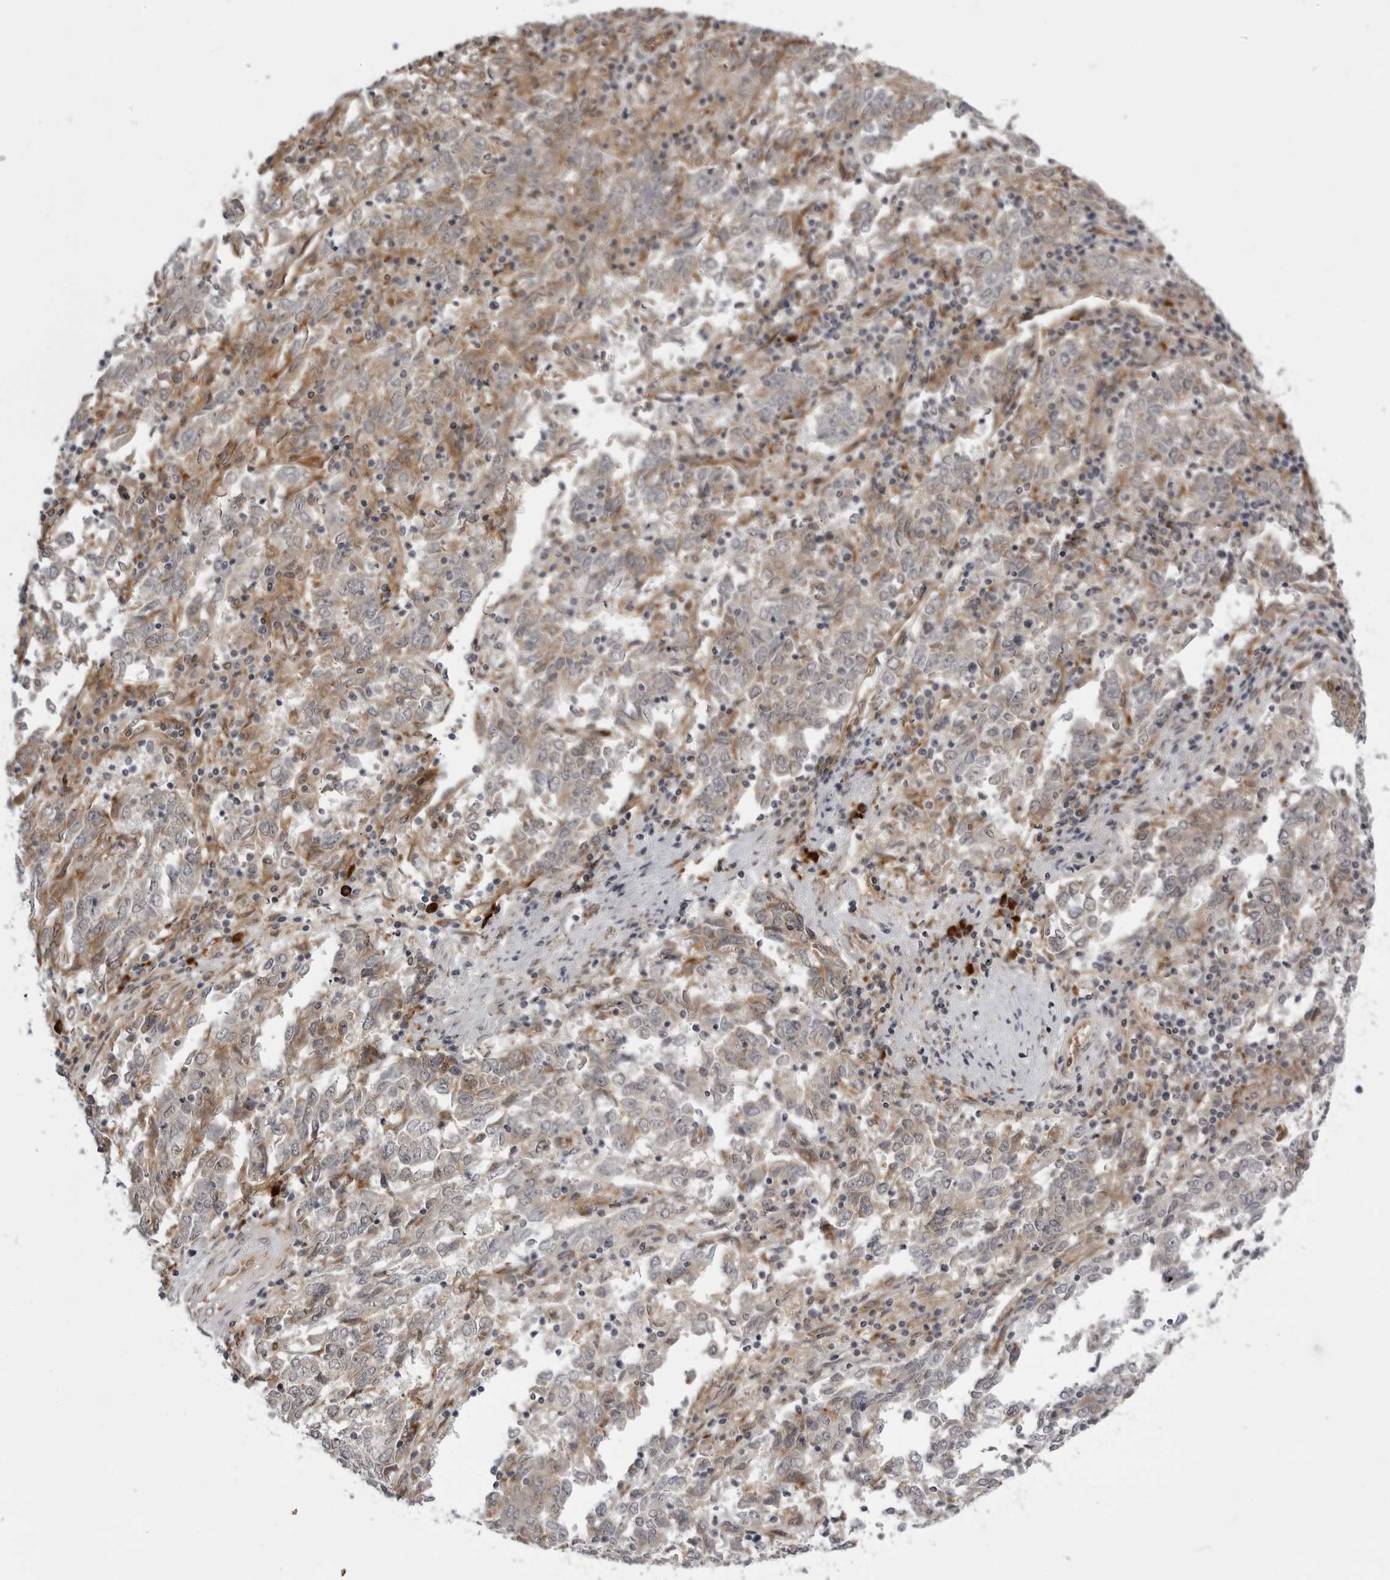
{"staining": {"intensity": "weak", "quantity": "<25%", "location": "cytoplasmic/membranous"}, "tissue": "endometrial cancer", "cell_type": "Tumor cells", "image_type": "cancer", "snomed": [{"axis": "morphology", "description": "Adenocarcinoma, NOS"}, {"axis": "topography", "description": "Endometrium"}], "caption": "Tumor cells are negative for protein expression in human endometrial adenocarcinoma.", "gene": "ARL5A", "patient": {"sex": "female", "age": 80}}